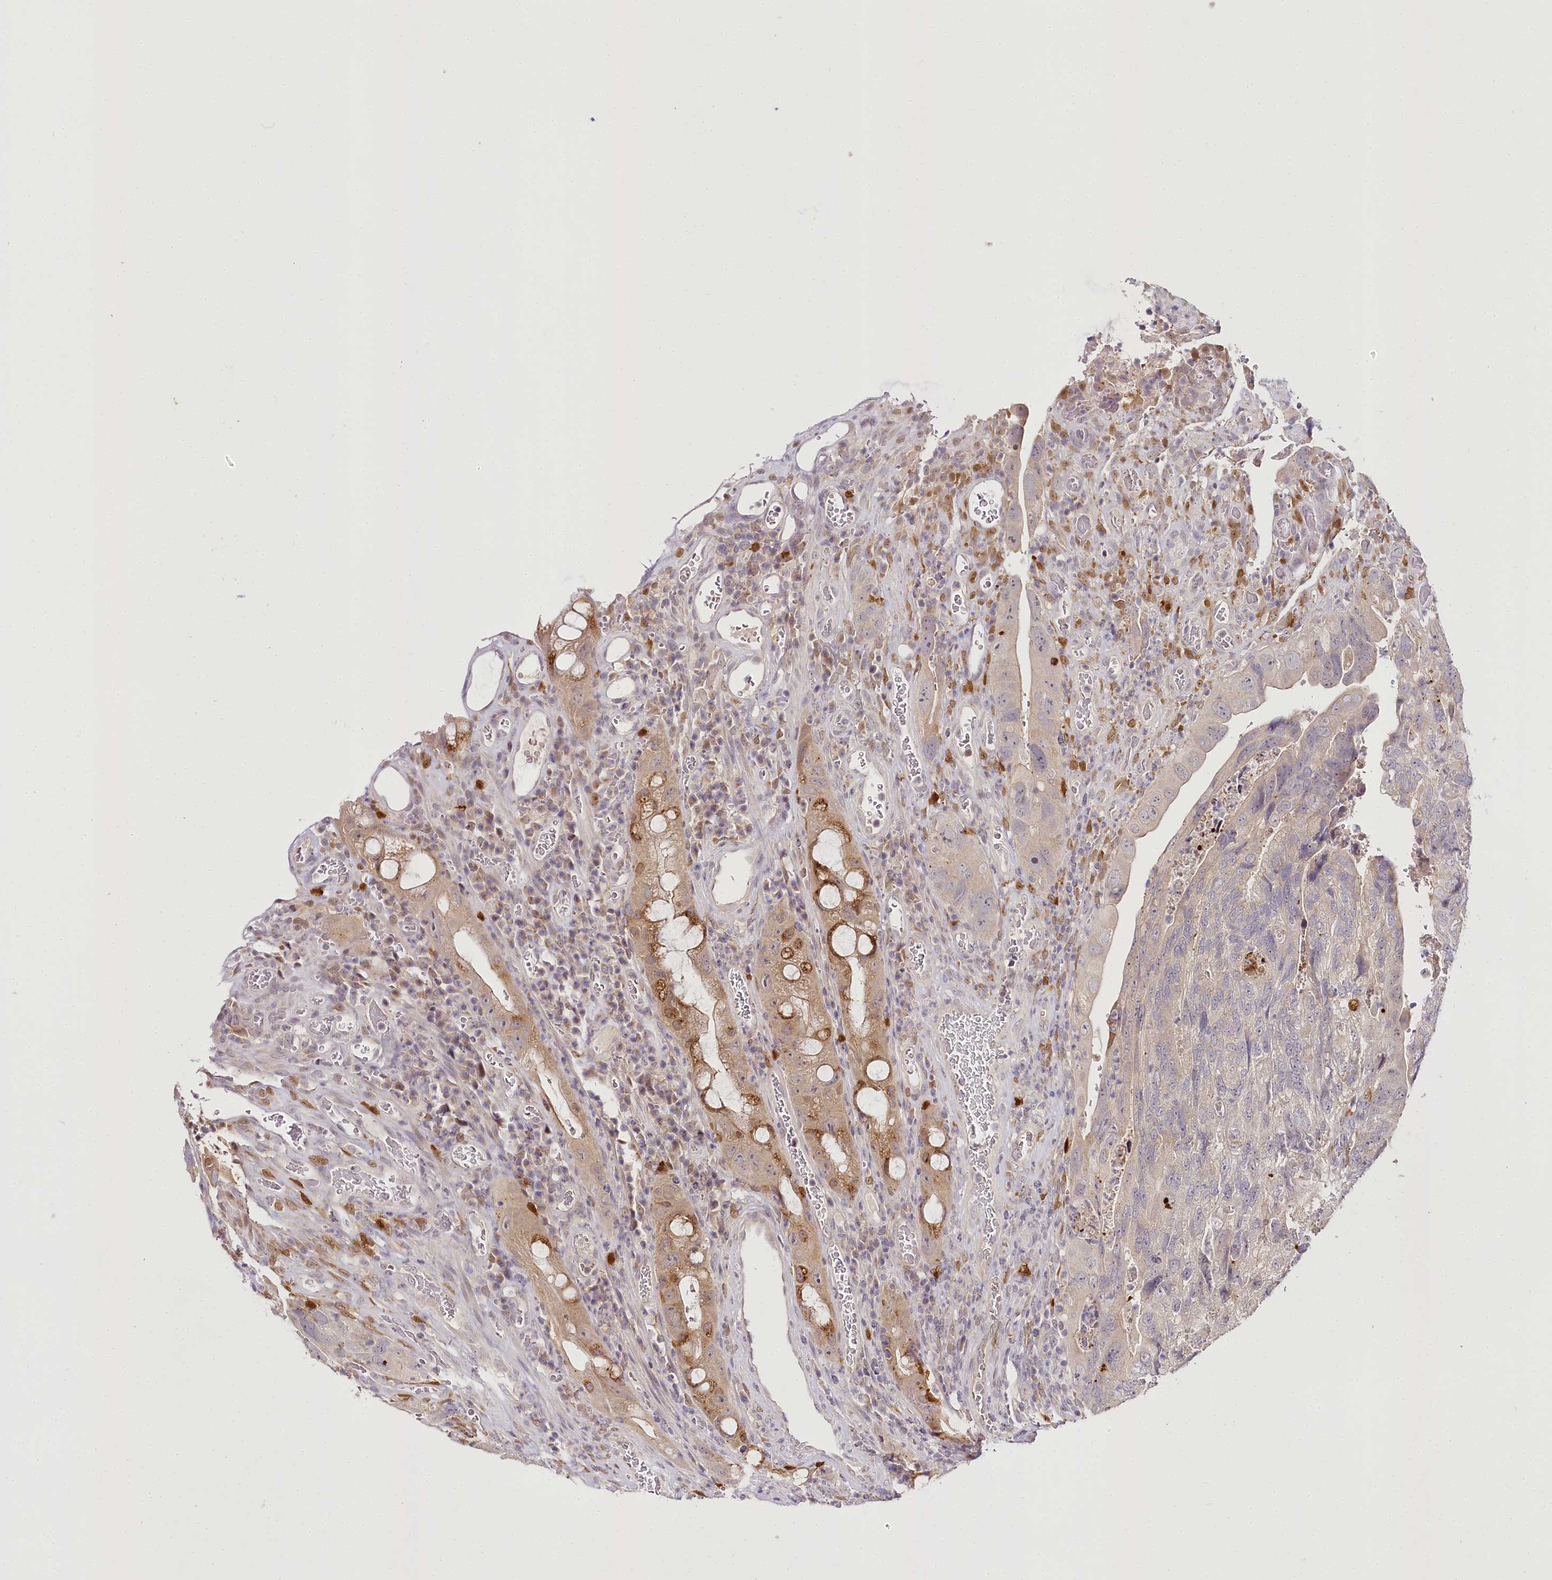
{"staining": {"intensity": "weak", "quantity": "<25%", "location": "cytoplasmic/membranous"}, "tissue": "colorectal cancer", "cell_type": "Tumor cells", "image_type": "cancer", "snomed": [{"axis": "morphology", "description": "Adenocarcinoma, NOS"}, {"axis": "topography", "description": "Rectum"}], "caption": "Immunohistochemical staining of colorectal adenocarcinoma exhibits no significant staining in tumor cells.", "gene": "VWA5A", "patient": {"sex": "male", "age": 63}}